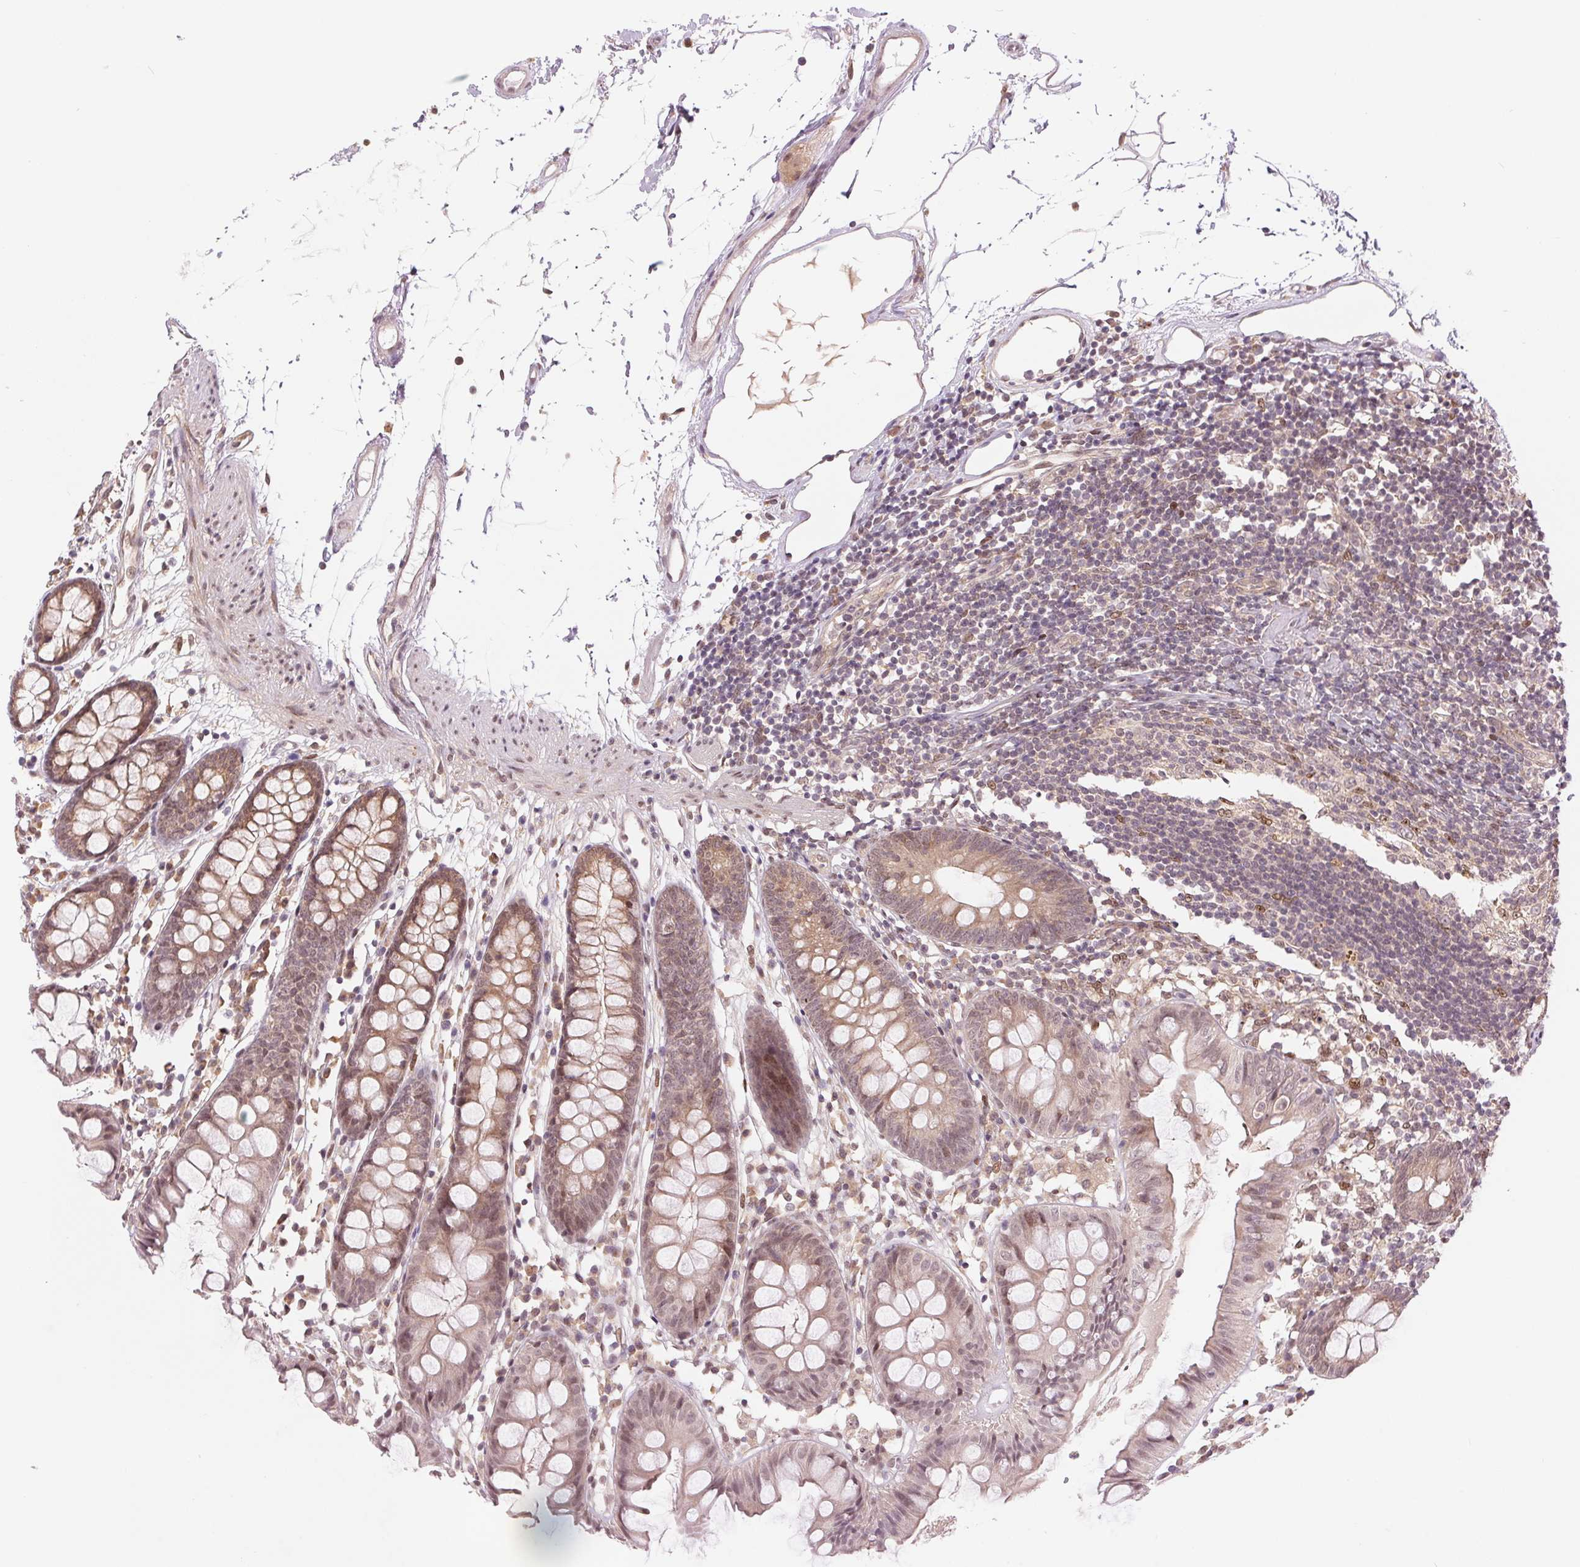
{"staining": {"intensity": "weak", "quantity": "25%-75%", "location": "cytoplasmic/membranous"}, "tissue": "colon", "cell_type": "Endothelial cells", "image_type": "normal", "snomed": [{"axis": "morphology", "description": "Normal tissue, NOS"}, {"axis": "topography", "description": "Colon"}], "caption": "Immunohistochemical staining of unremarkable human colon displays 25%-75% levels of weak cytoplasmic/membranous protein expression in approximately 25%-75% of endothelial cells.", "gene": "ERI3", "patient": {"sex": "female", "age": 84}}